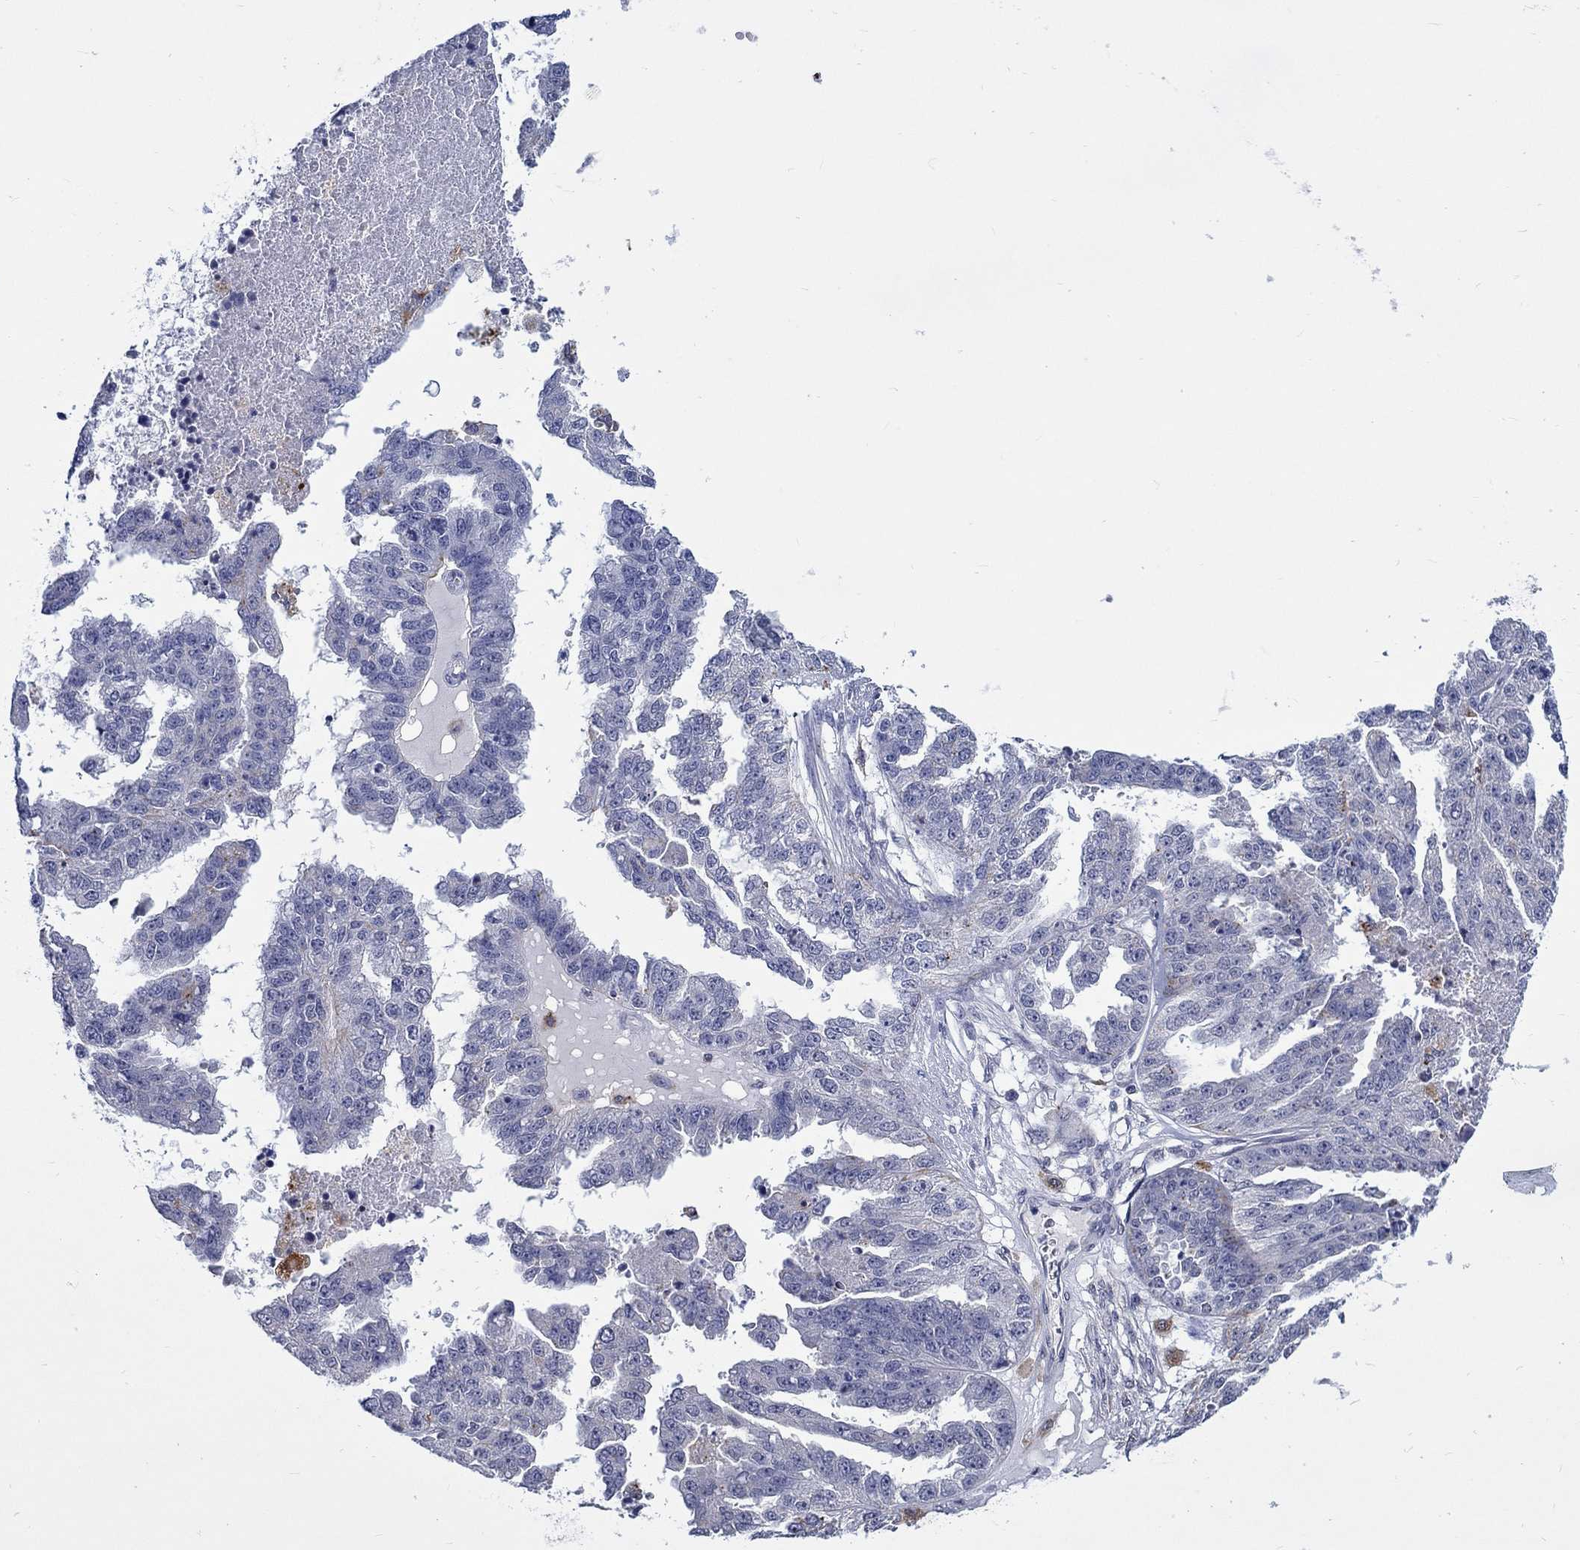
{"staining": {"intensity": "negative", "quantity": "none", "location": "none"}, "tissue": "ovarian cancer", "cell_type": "Tumor cells", "image_type": "cancer", "snomed": [{"axis": "morphology", "description": "Cystadenocarcinoma, serous, NOS"}, {"axis": "topography", "description": "Ovary"}], "caption": "Immunohistochemistry image of neoplastic tissue: human ovarian serous cystadenocarcinoma stained with DAB demonstrates no significant protein expression in tumor cells.", "gene": "GATA2", "patient": {"sex": "female", "age": 58}}